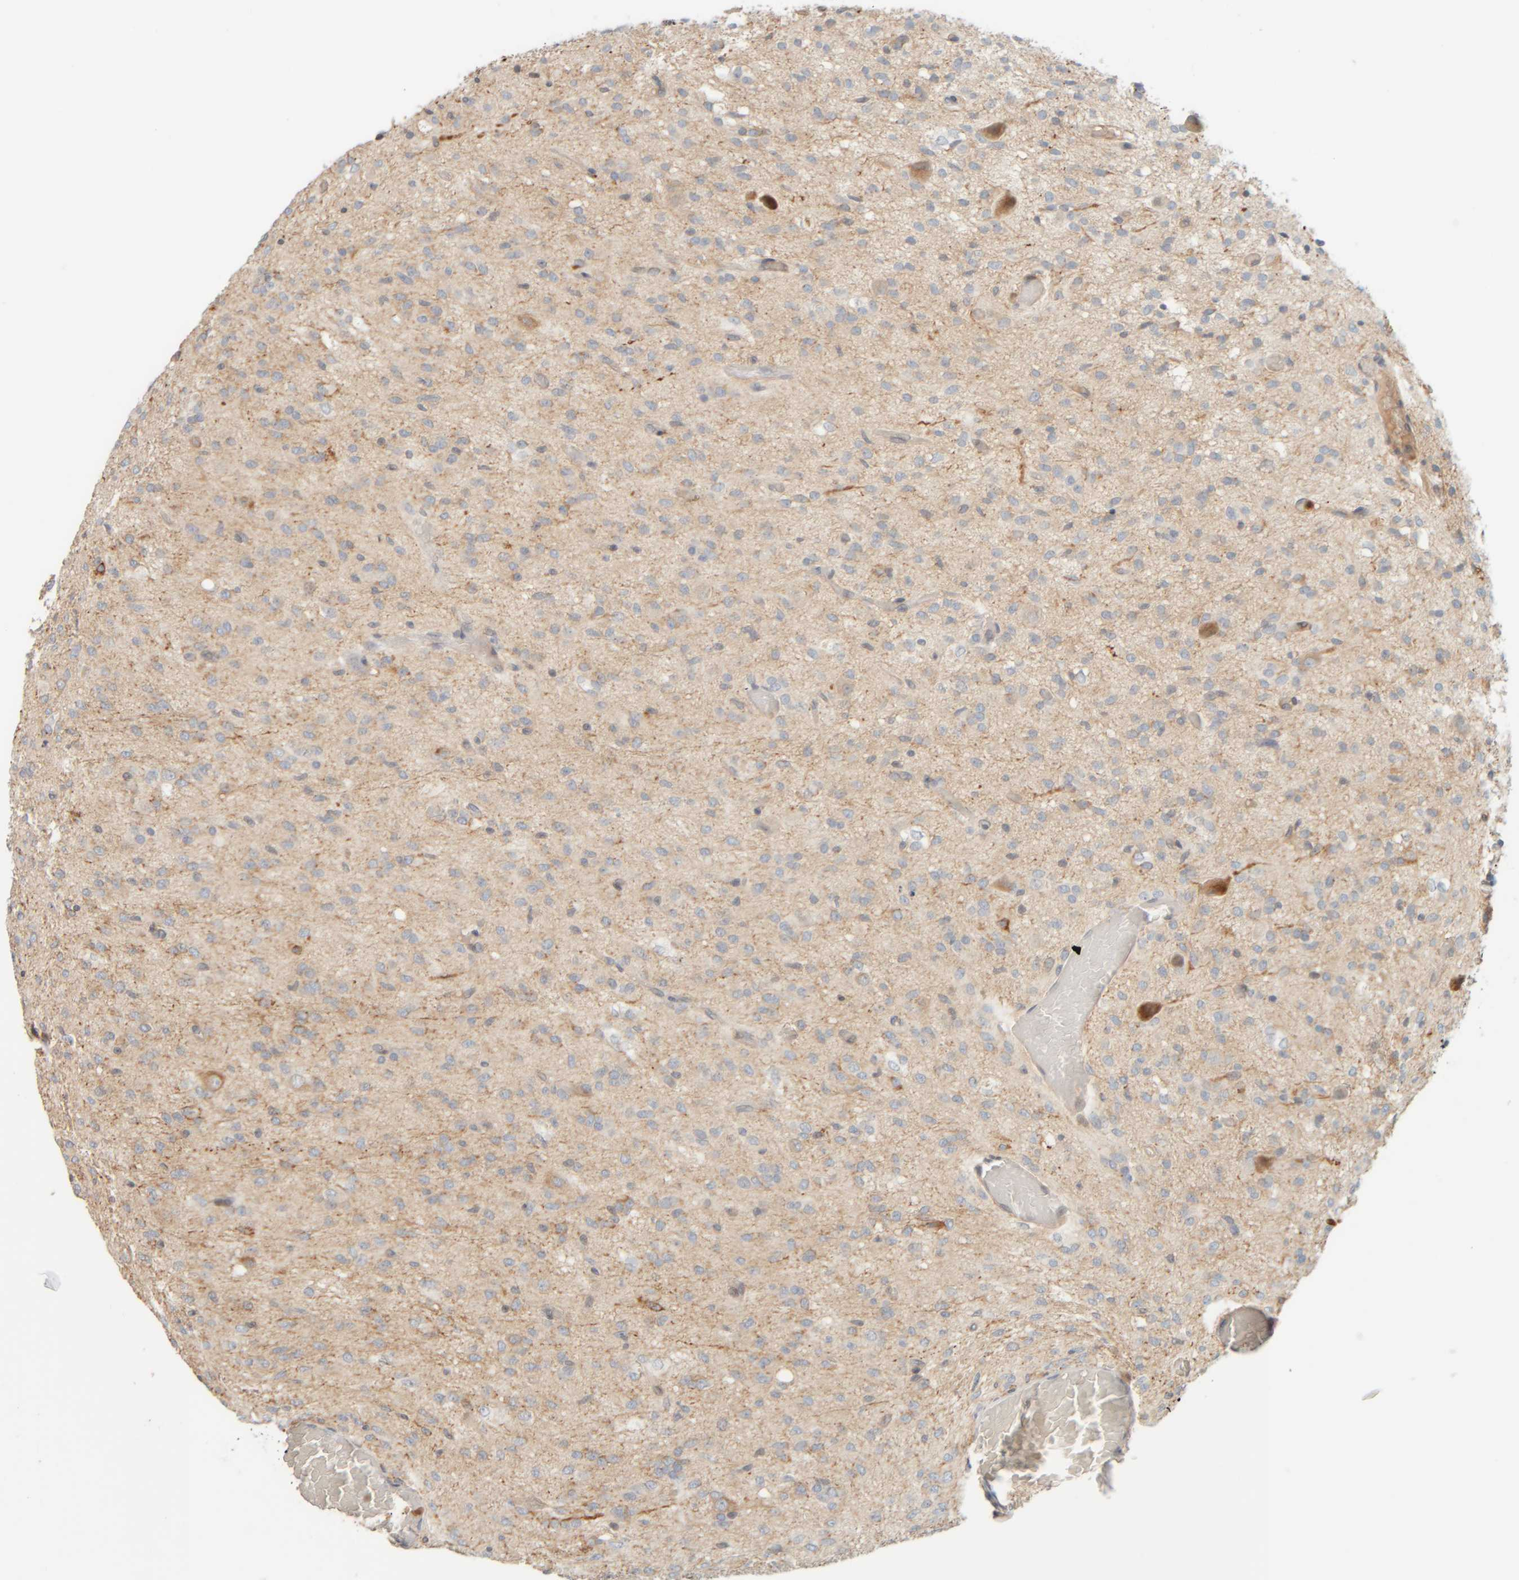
{"staining": {"intensity": "weak", "quantity": "<25%", "location": "cytoplasmic/membranous"}, "tissue": "glioma", "cell_type": "Tumor cells", "image_type": "cancer", "snomed": [{"axis": "morphology", "description": "Glioma, malignant, High grade"}, {"axis": "topography", "description": "Brain"}], "caption": "An IHC histopathology image of glioma is shown. There is no staining in tumor cells of glioma.", "gene": "PTGES3L-AARSD1", "patient": {"sex": "female", "age": 59}}